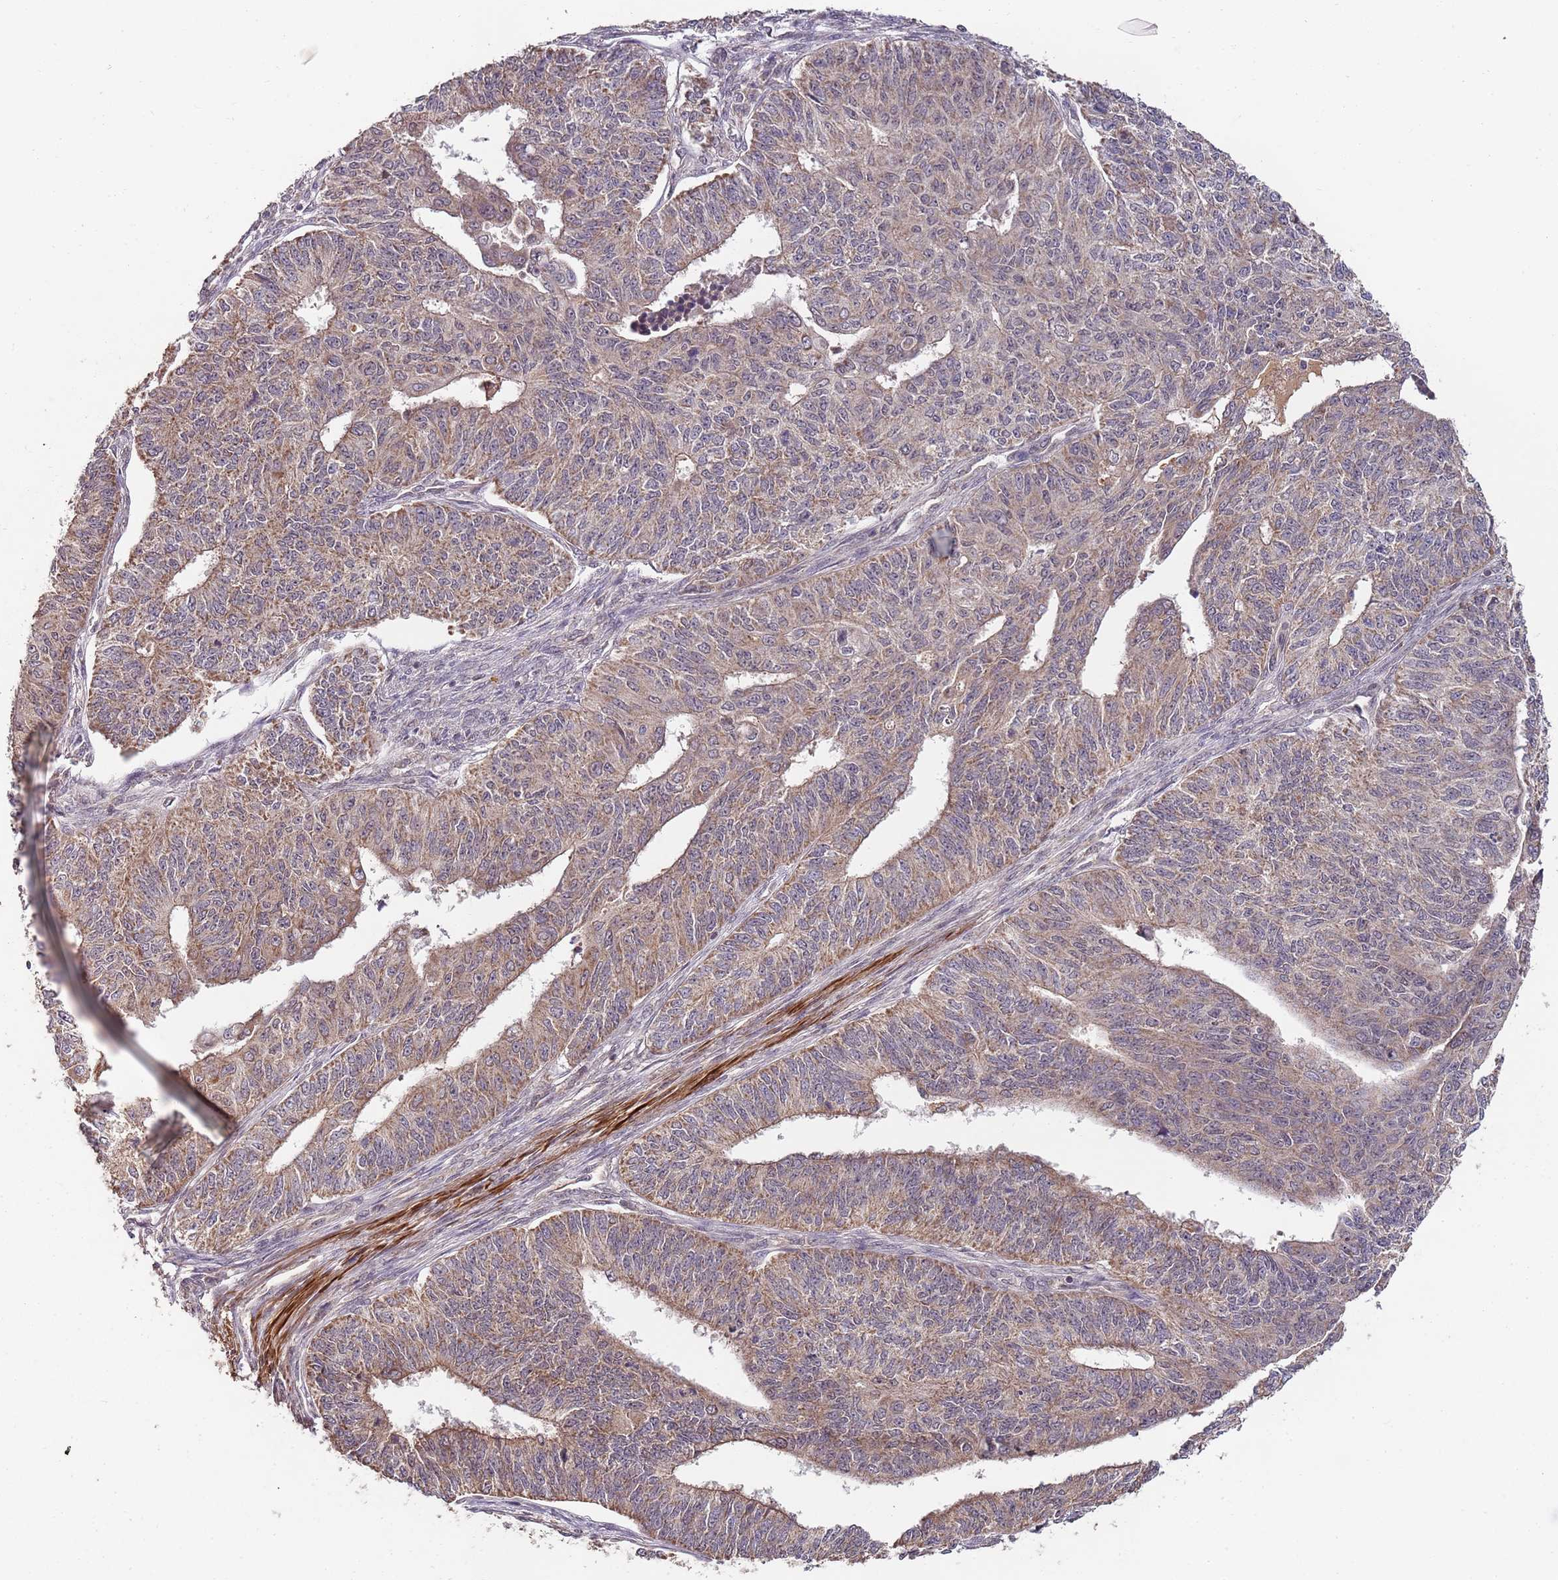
{"staining": {"intensity": "moderate", "quantity": "25%-75%", "location": "cytoplasmic/membranous"}, "tissue": "endometrial cancer", "cell_type": "Tumor cells", "image_type": "cancer", "snomed": [{"axis": "morphology", "description": "Adenocarcinoma, NOS"}, {"axis": "topography", "description": "Endometrium"}], "caption": "Human endometrial cancer stained with a brown dye reveals moderate cytoplasmic/membranous positive positivity in about 25%-75% of tumor cells.", "gene": "LIN37", "patient": {"sex": "female", "age": 32}}